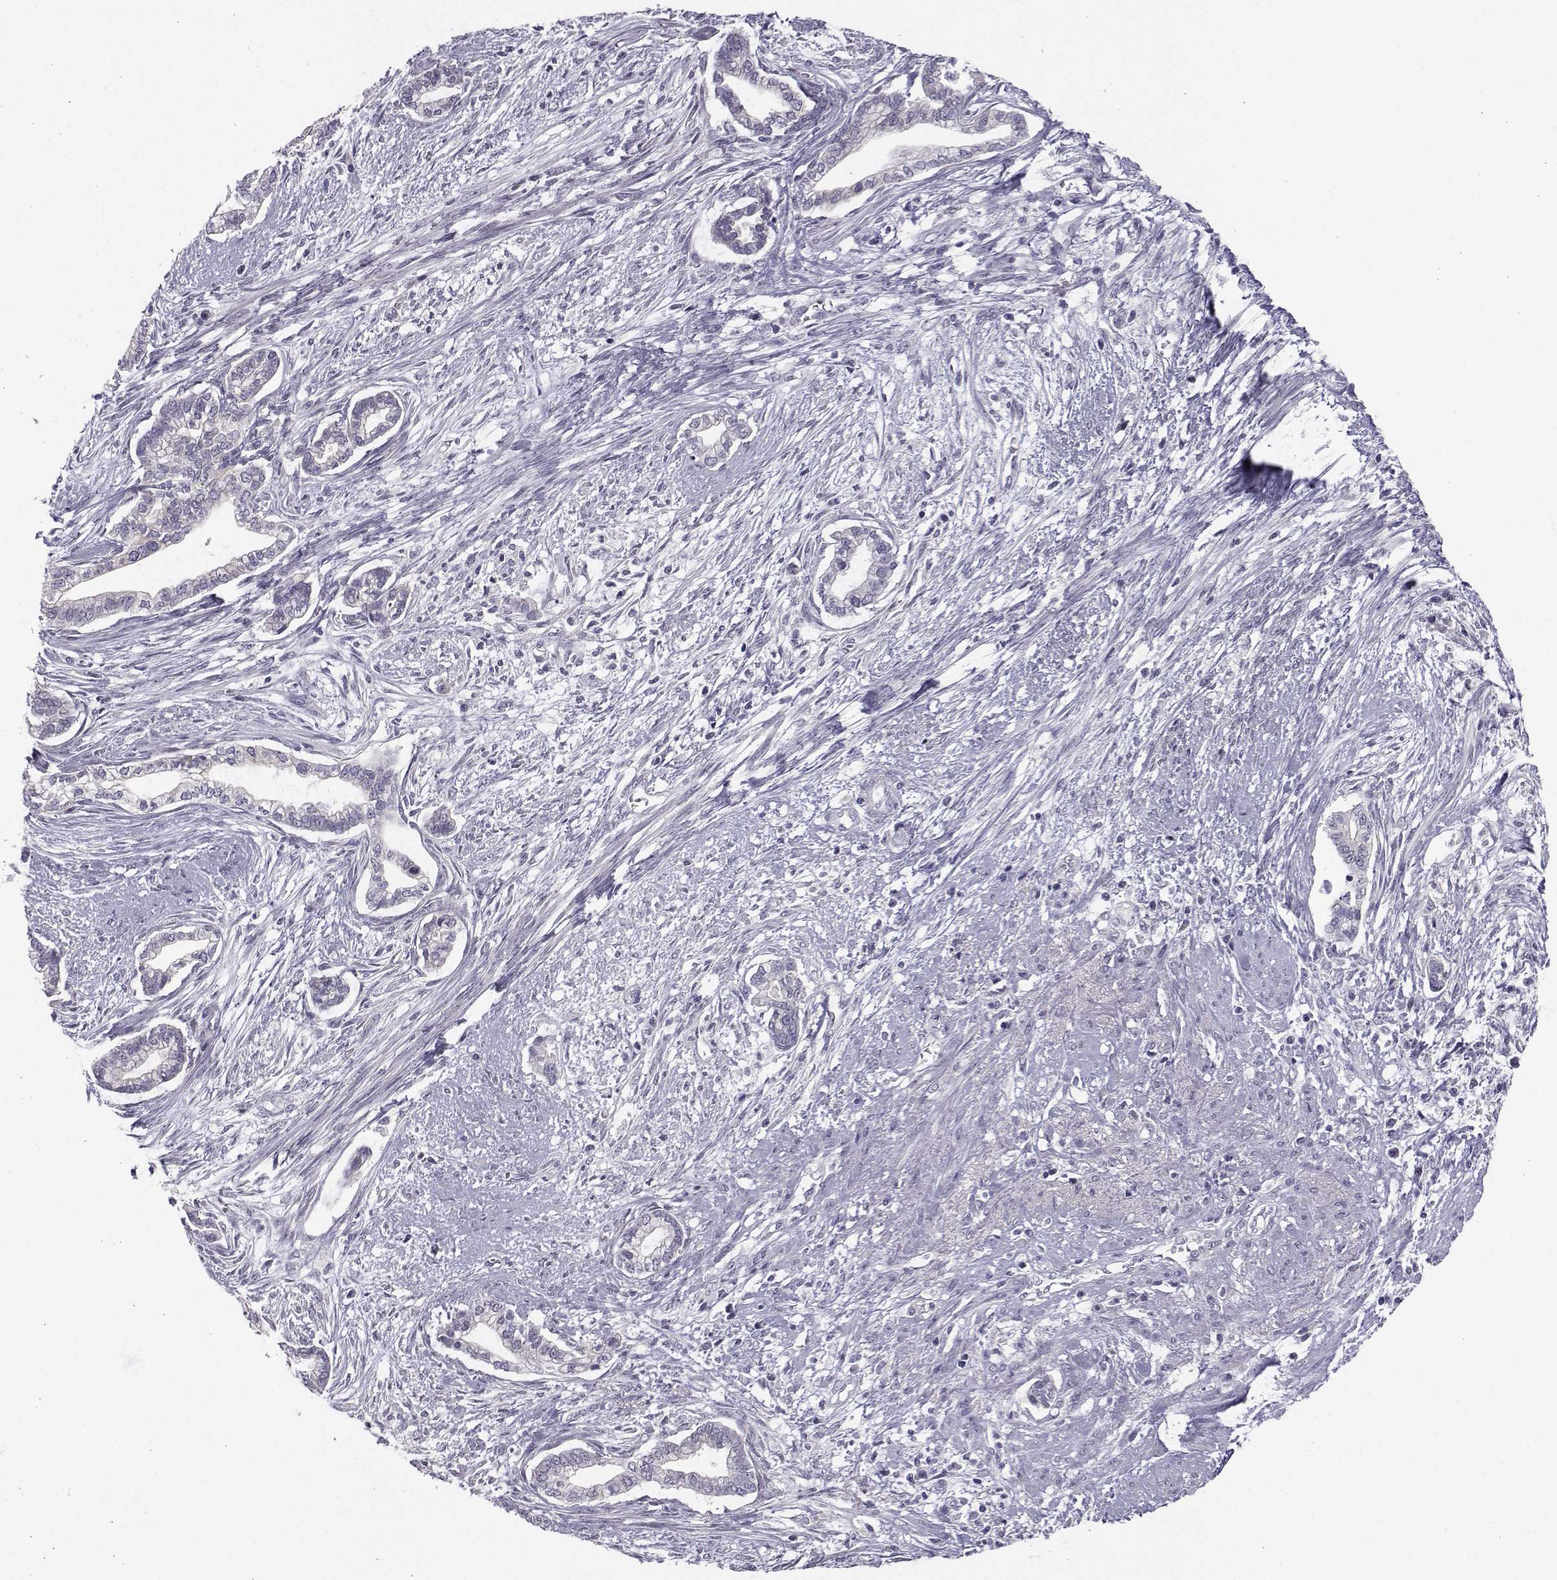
{"staining": {"intensity": "negative", "quantity": "none", "location": "none"}, "tissue": "cervical cancer", "cell_type": "Tumor cells", "image_type": "cancer", "snomed": [{"axis": "morphology", "description": "Adenocarcinoma, NOS"}, {"axis": "topography", "description": "Cervix"}], "caption": "This photomicrograph is of cervical cancer (adenocarcinoma) stained with immunohistochemistry (IHC) to label a protein in brown with the nuclei are counter-stained blue. There is no positivity in tumor cells. The staining is performed using DAB brown chromogen with nuclei counter-stained in using hematoxylin.", "gene": "ZNF185", "patient": {"sex": "female", "age": 62}}